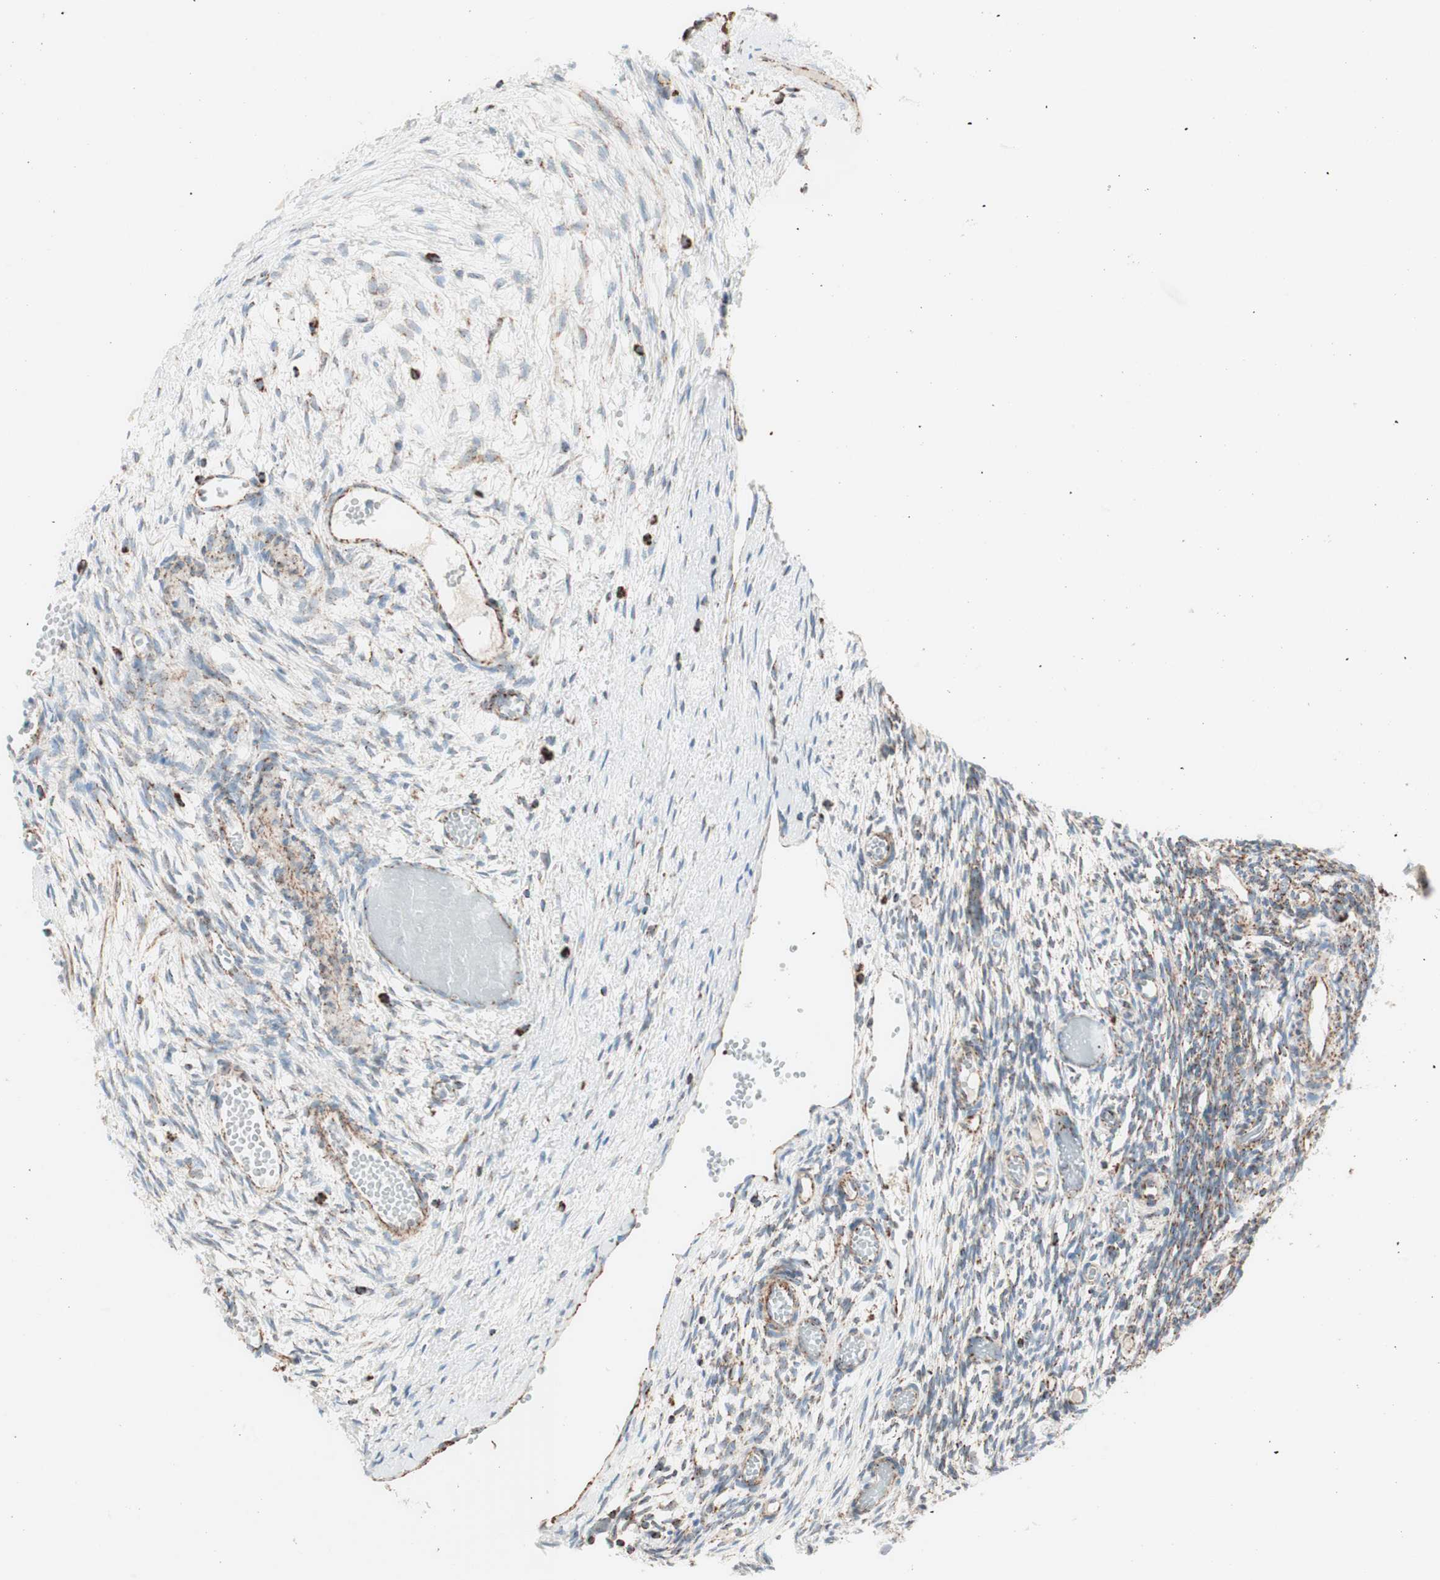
{"staining": {"intensity": "moderate", "quantity": "25%-75%", "location": "cytoplasmic/membranous"}, "tissue": "ovary", "cell_type": "Ovarian stroma cells", "image_type": "normal", "snomed": [{"axis": "morphology", "description": "Normal tissue, NOS"}, {"axis": "topography", "description": "Ovary"}], "caption": "Brown immunohistochemical staining in unremarkable human ovary shows moderate cytoplasmic/membranous expression in approximately 25%-75% of ovarian stroma cells.", "gene": "TOMM20", "patient": {"sex": "female", "age": 35}}